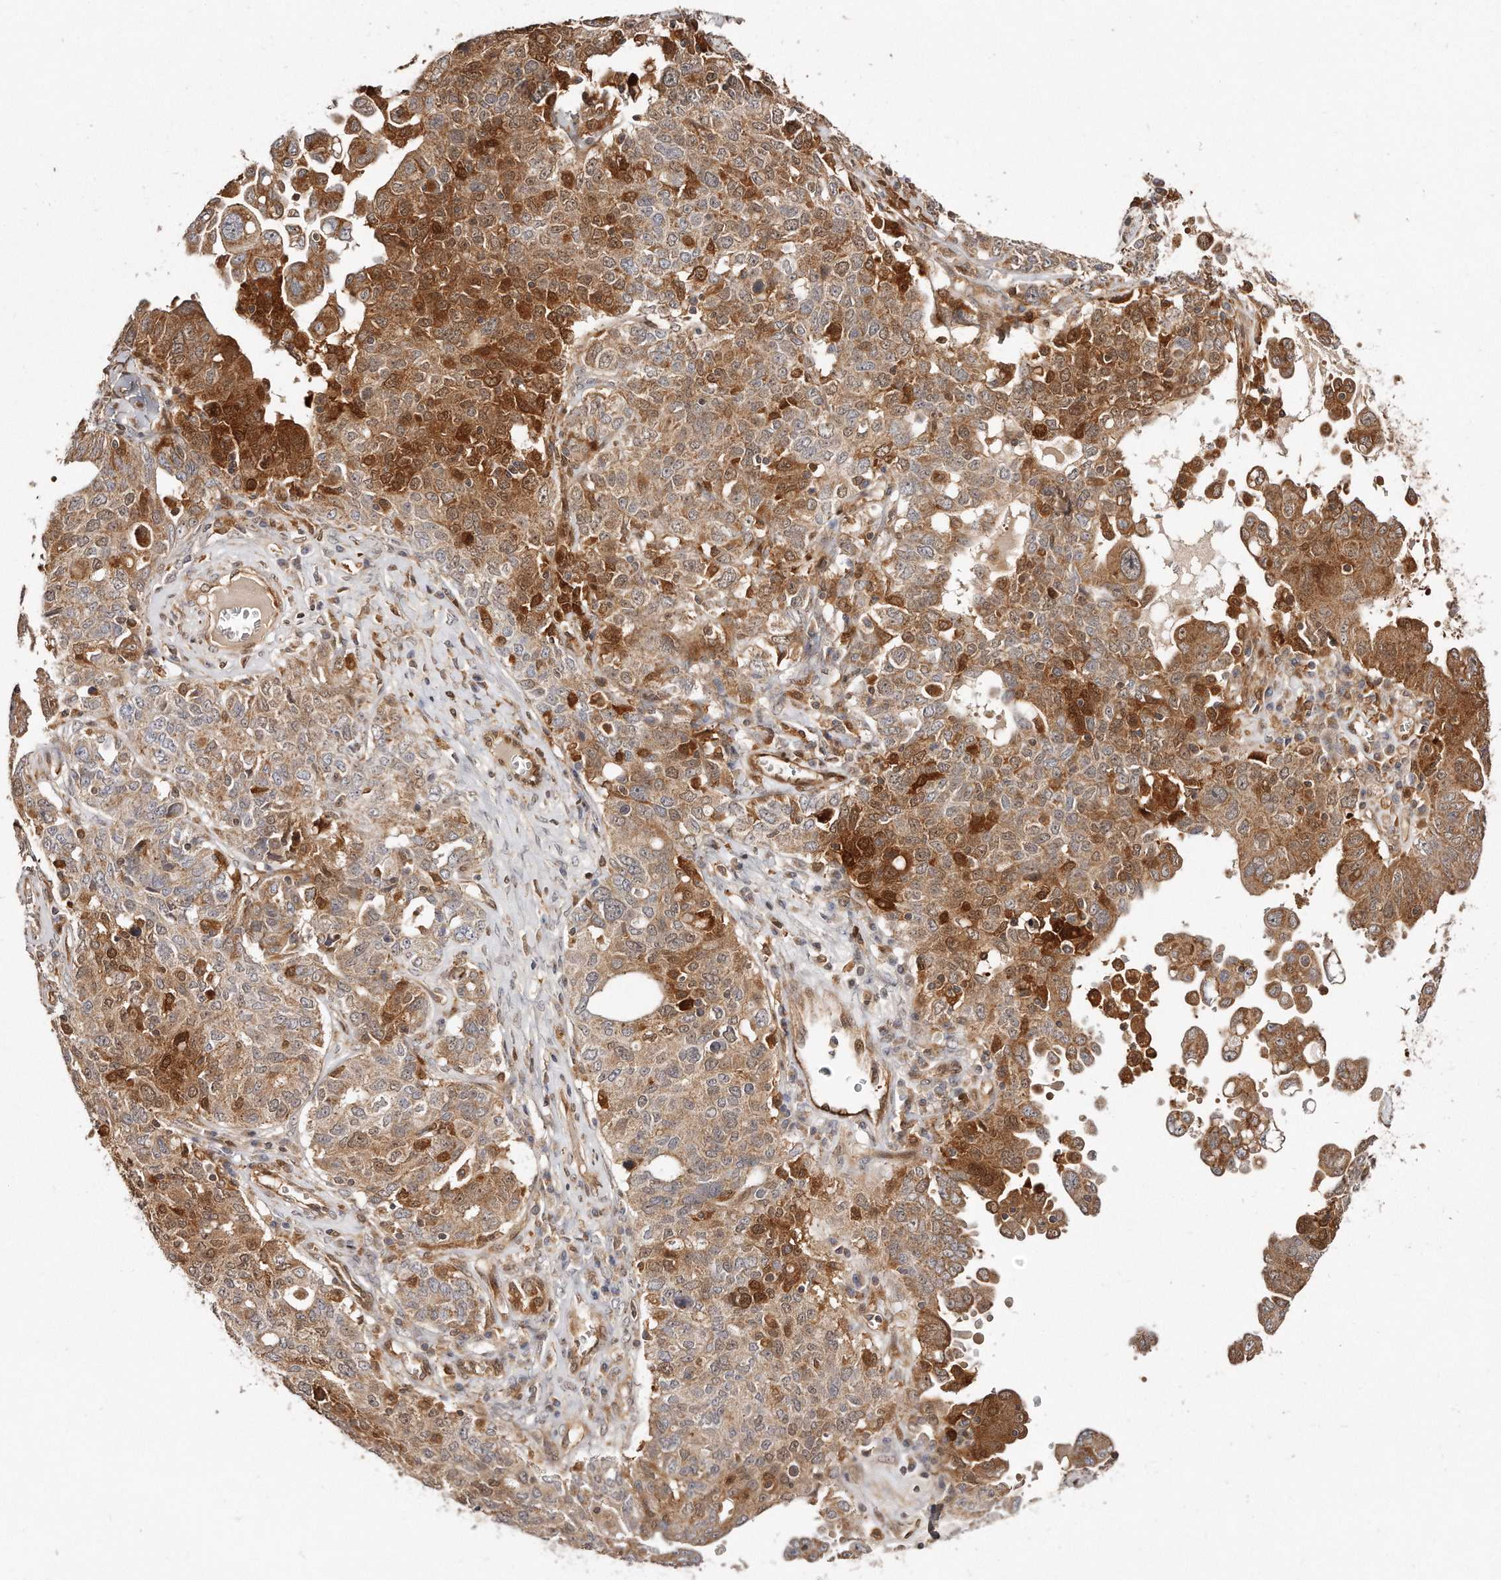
{"staining": {"intensity": "strong", "quantity": ">75%", "location": "cytoplasmic/membranous"}, "tissue": "ovarian cancer", "cell_type": "Tumor cells", "image_type": "cancer", "snomed": [{"axis": "morphology", "description": "Carcinoma, endometroid"}, {"axis": "topography", "description": "Ovary"}], "caption": "The micrograph displays staining of ovarian endometroid carcinoma, revealing strong cytoplasmic/membranous protein positivity (brown color) within tumor cells.", "gene": "GBP4", "patient": {"sex": "female", "age": 62}}